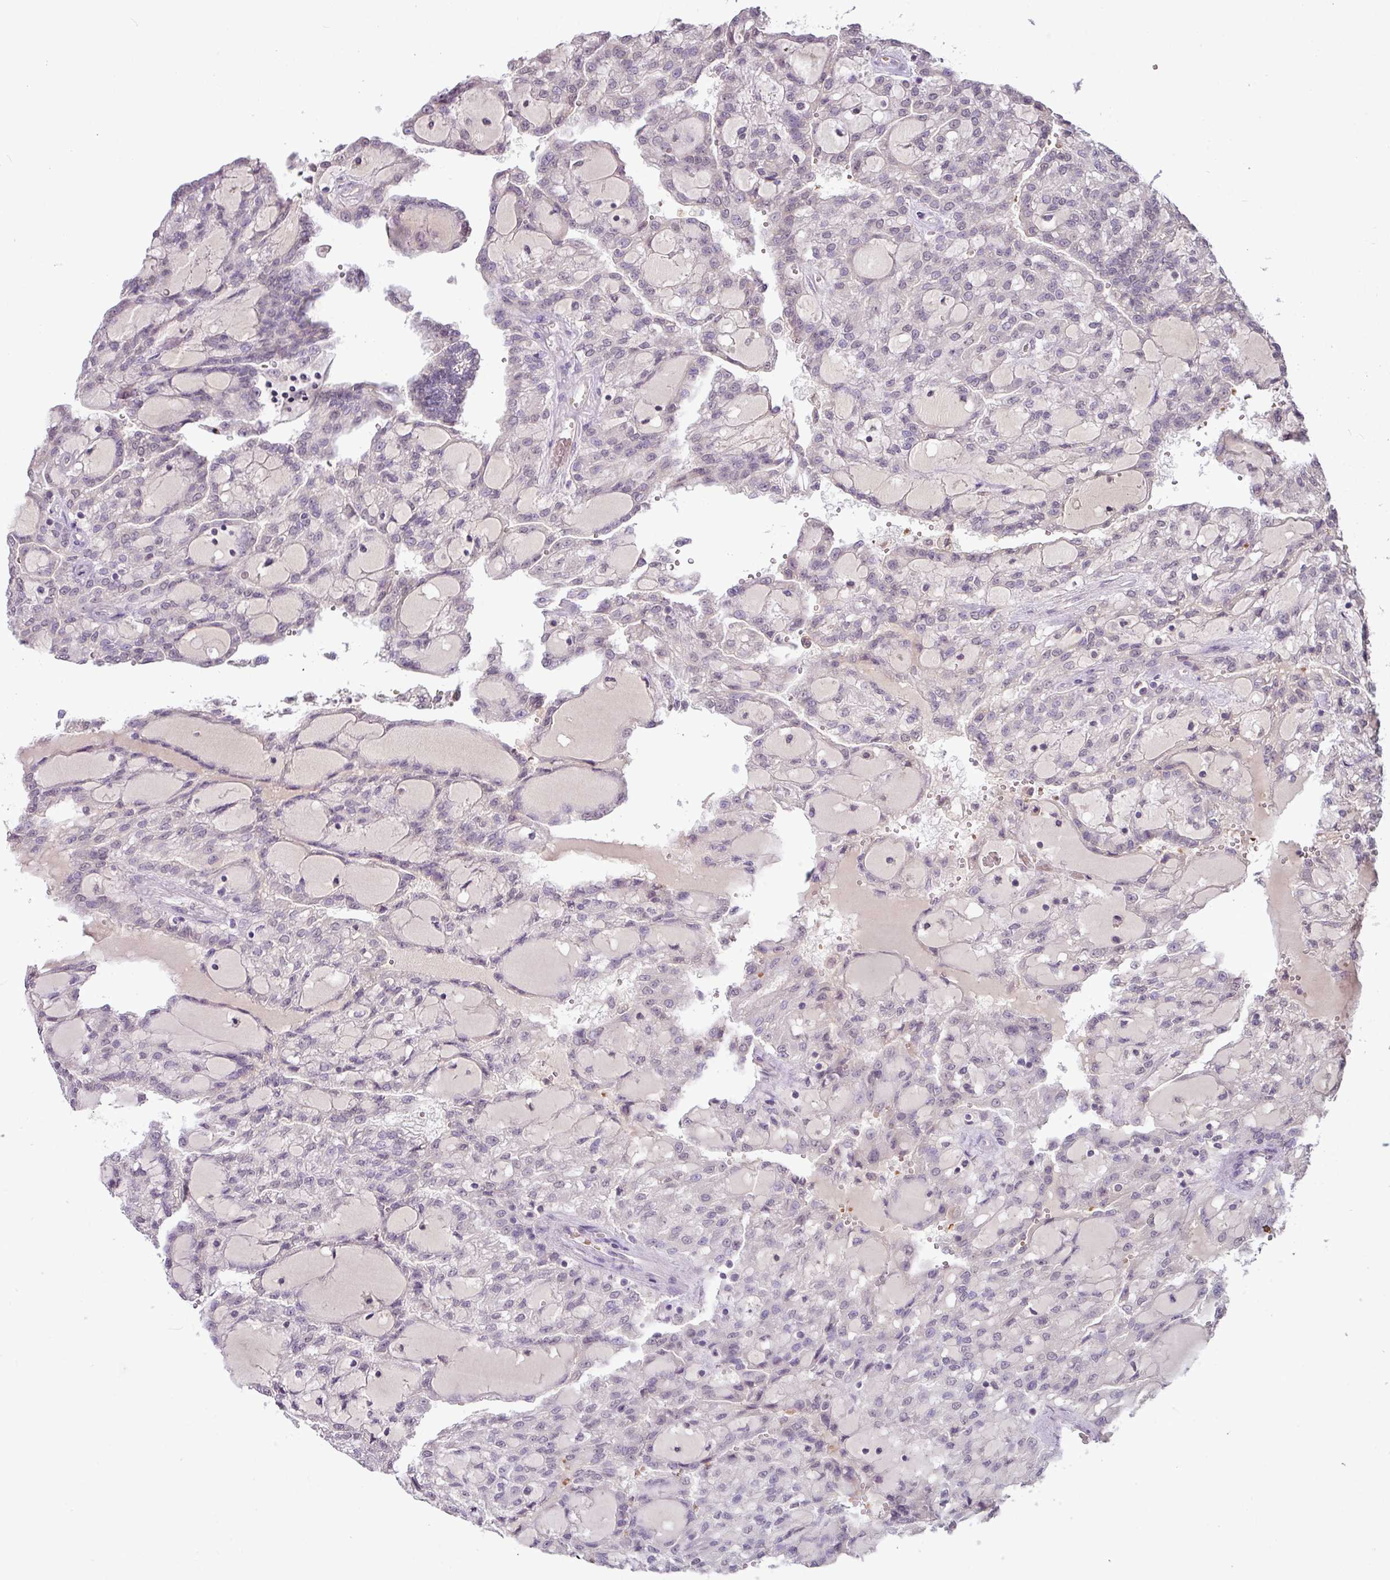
{"staining": {"intensity": "negative", "quantity": "none", "location": "none"}, "tissue": "renal cancer", "cell_type": "Tumor cells", "image_type": "cancer", "snomed": [{"axis": "morphology", "description": "Adenocarcinoma, NOS"}, {"axis": "topography", "description": "Kidney"}], "caption": "A histopathology image of human renal cancer (adenocarcinoma) is negative for staining in tumor cells.", "gene": "SLC5A10", "patient": {"sex": "male", "age": 63}}